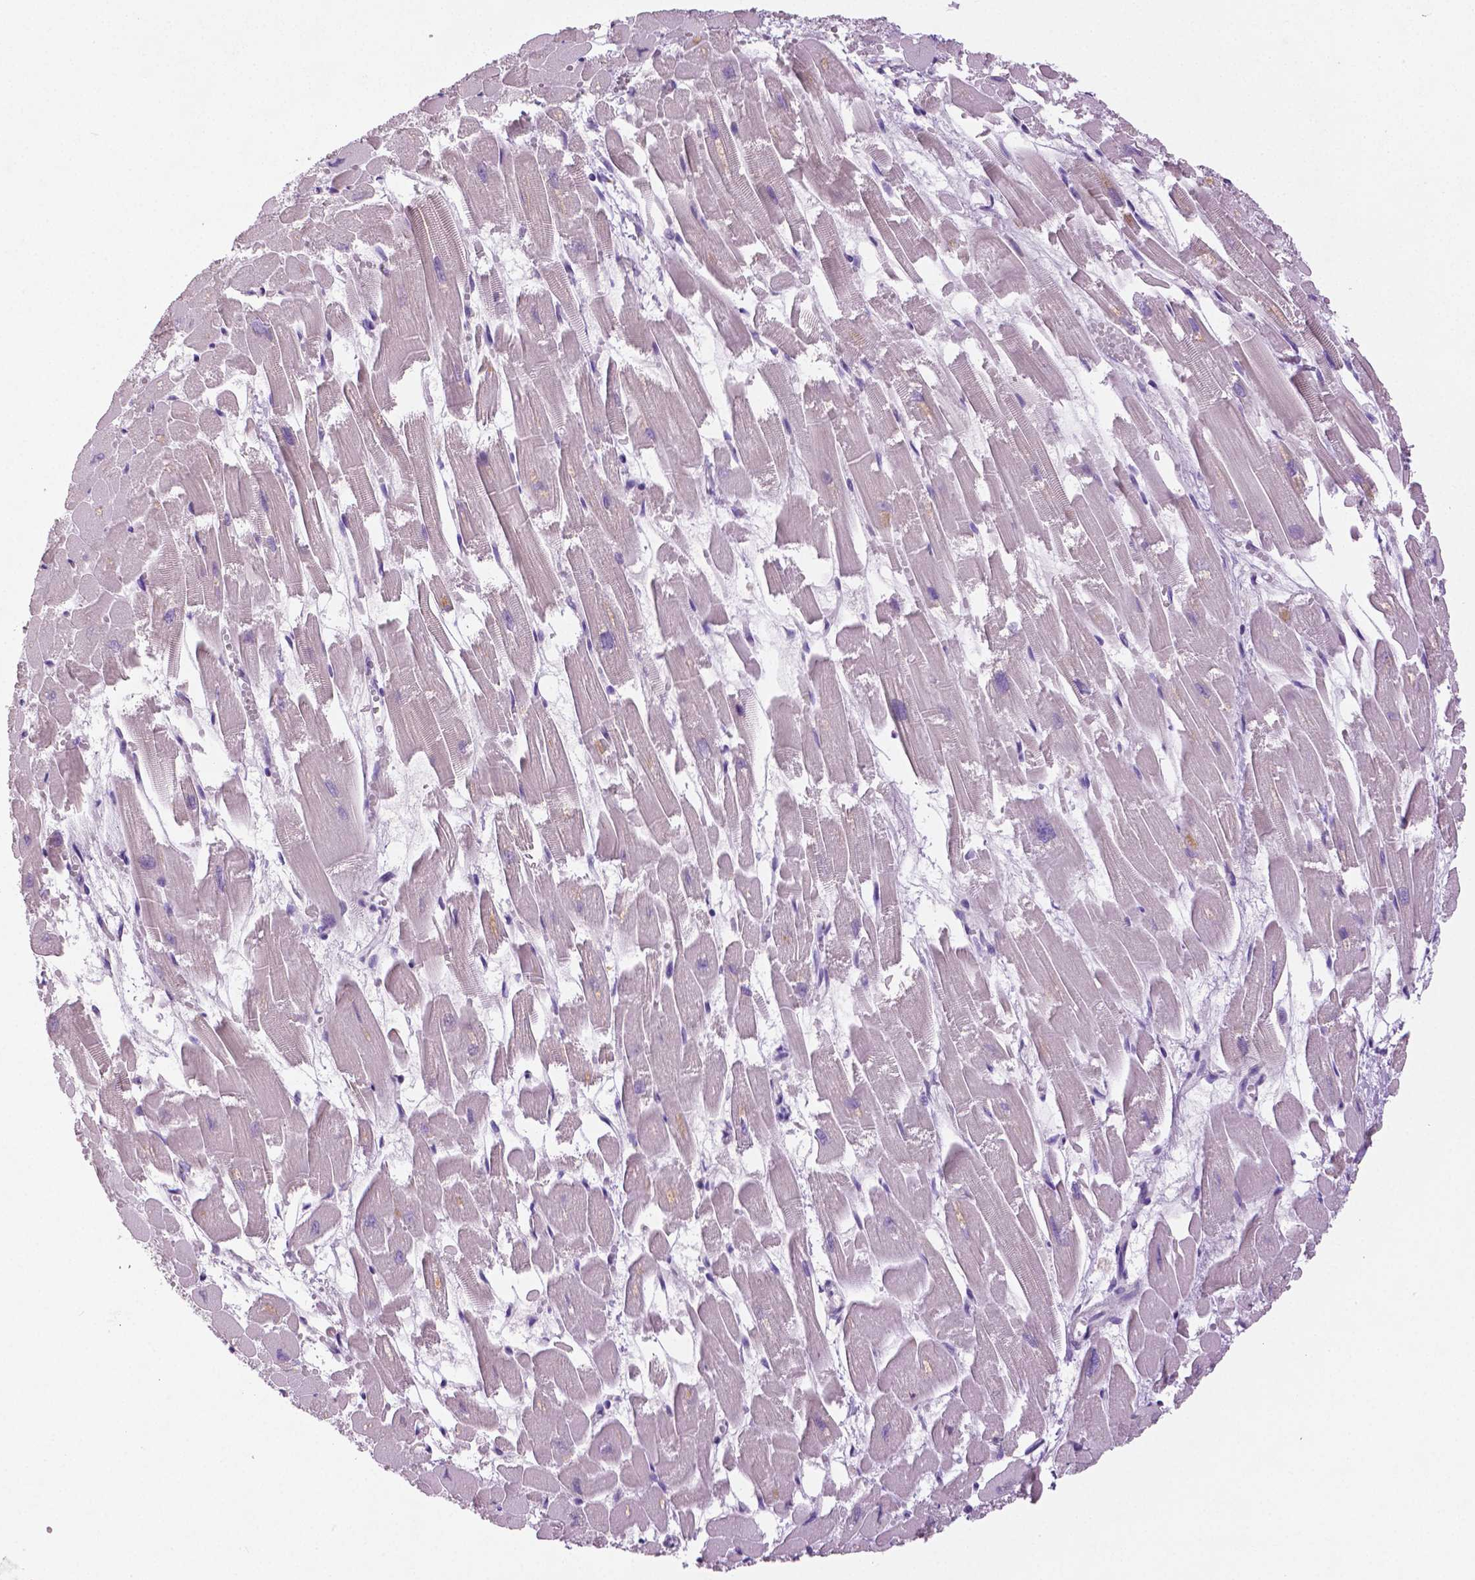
{"staining": {"intensity": "negative", "quantity": "none", "location": "none"}, "tissue": "heart muscle", "cell_type": "Cardiomyocytes", "image_type": "normal", "snomed": [{"axis": "morphology", "description": "Normal tissue, NOS"}, {"axis": "topography", "description": "Heart"}], "caption": "High magnification brightfield microscopy of normal heart muscle stained with DAB (brown) and counterstained with hematoxylin (blue): cardiomyocytes show no significant staining. Nuclei are stained in blue.", "gene": "DNAH12", "patient": {"sex": "female", "age": 52}}